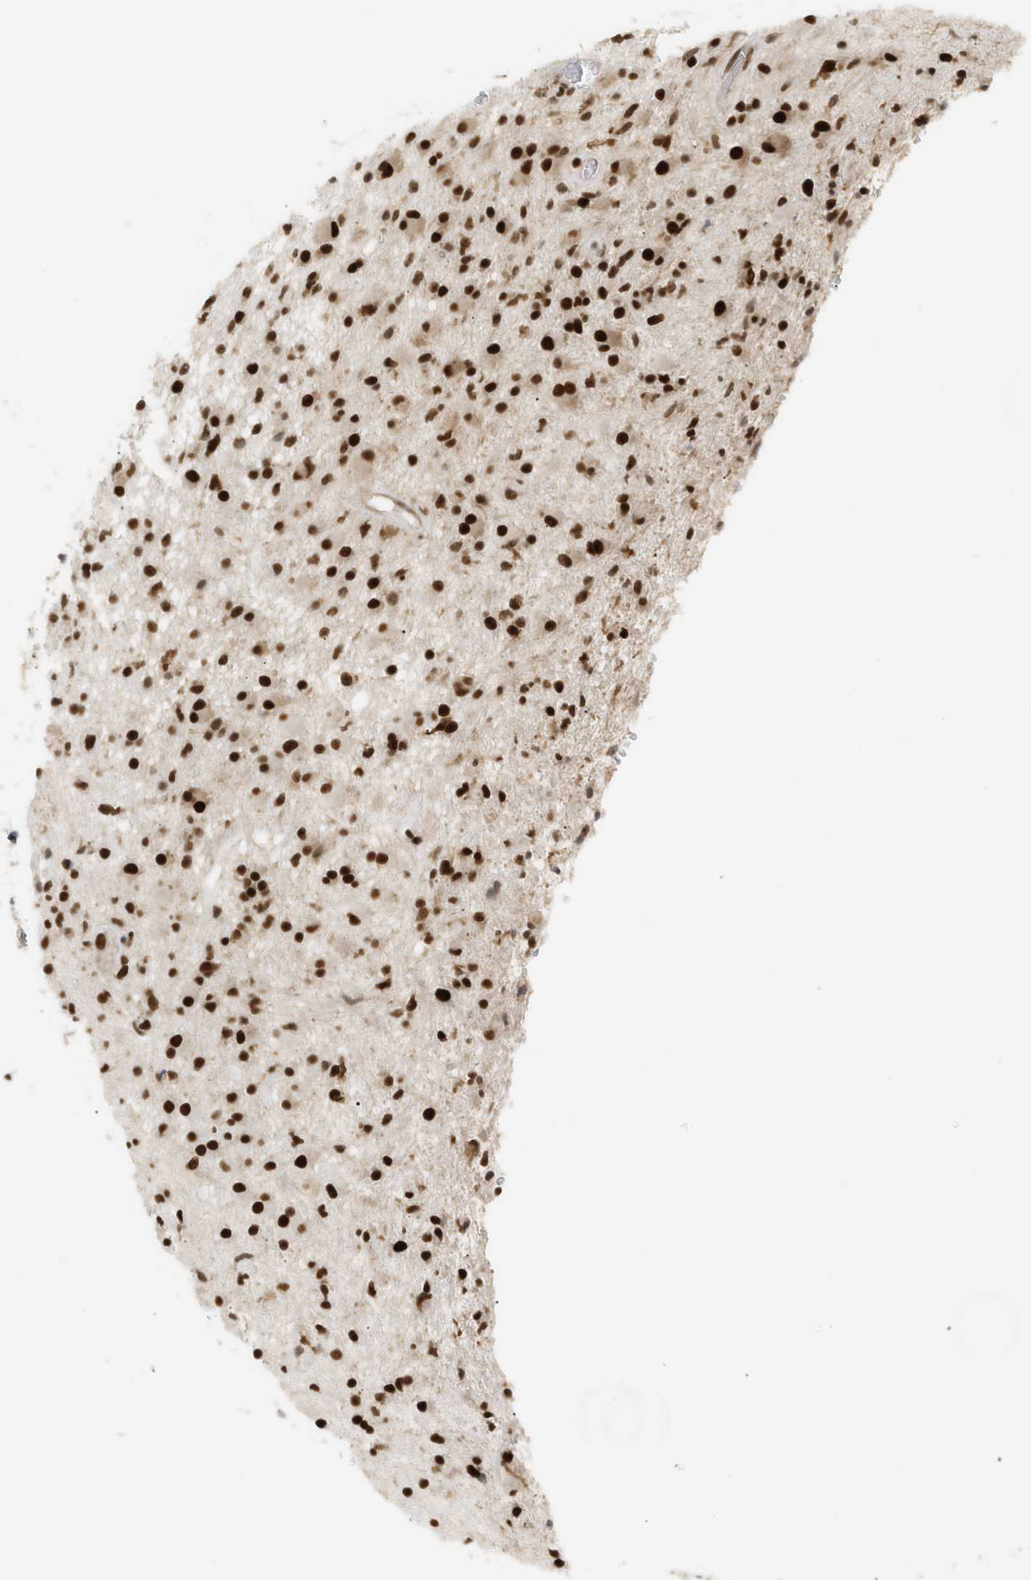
{"staining": {"intensity": "strong", "quantity": ">75%", "location": "nuclear"}, "tissue": "glioma", "cell_type": "Tumor cells", "image_type": "cancer", "snomed": [{"axis": "morphology", "description": "Glioma, malignant, High grade"}, {"axis": "topography", "description": "Brain"}], "caption": "Protein staining demonstrates strong nuclear positivity in about >75% of tumor cells in glioma. (DAB = brown stain, brightfield microscopy at high magnification).", "gene": "SSBP2", "patient": {"sex": "male", "age": 33}}